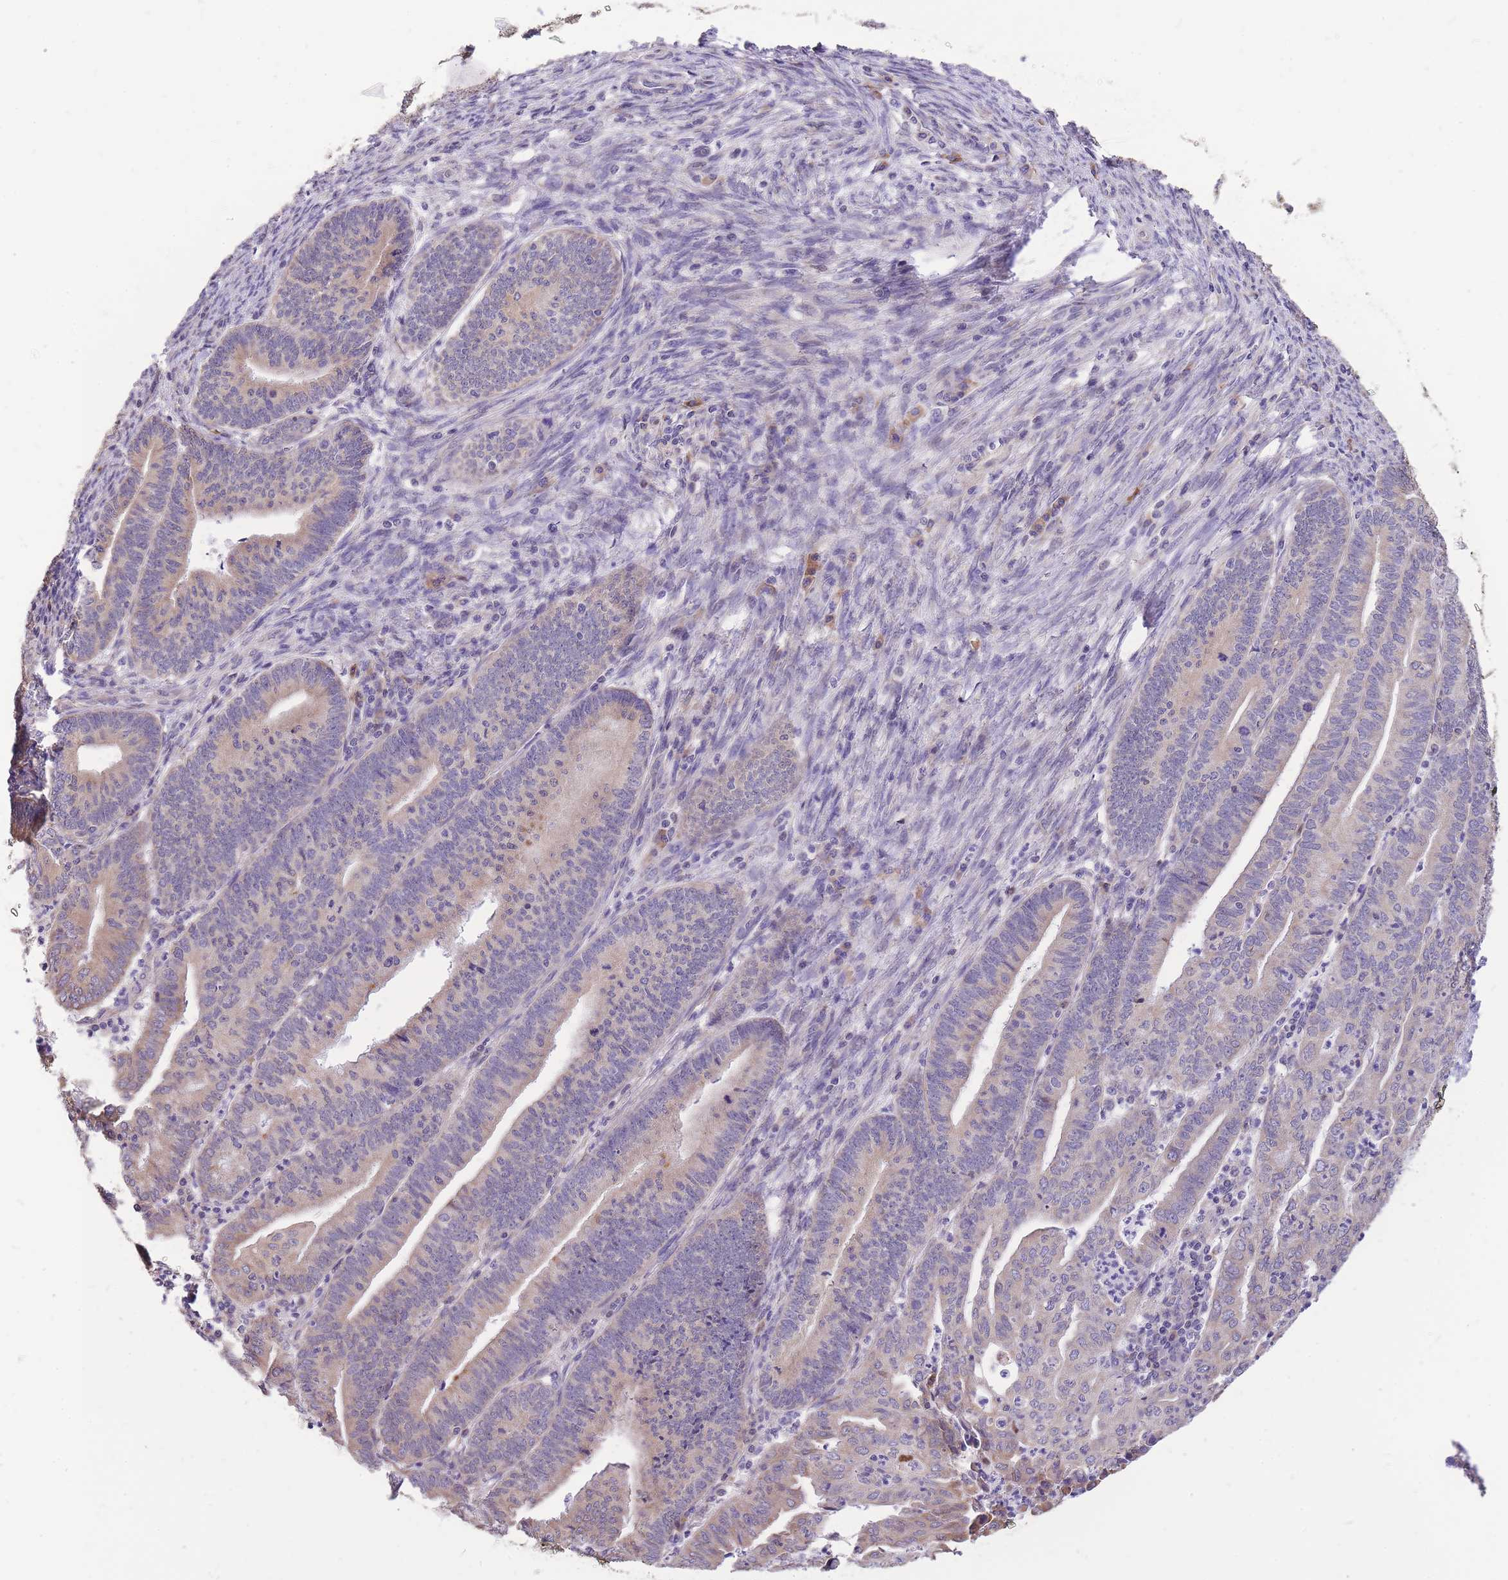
{"staining": {"intensity": "weak", "quantity": "25%-75%", "location": "cytoplasmic/membranous"}, "tissue": "endometrial cancer", "cell_type": "Tumor cells", "image_type": "cancer", "snomed": [{"axis": "morphology", "description": "Adenocarcinoma, NOS"}, {"axis": "topography", "description": "Endometrium"}], "caption": "Endometrial adenocarcinoma tissue displays weak cytoplasmic/membranous staining in approximately 25%-75% of tumor cells, visualized by immunohistochemistry.", "gene": "TOPAZ1", "patient": {"sex": "female", "age": 60}}